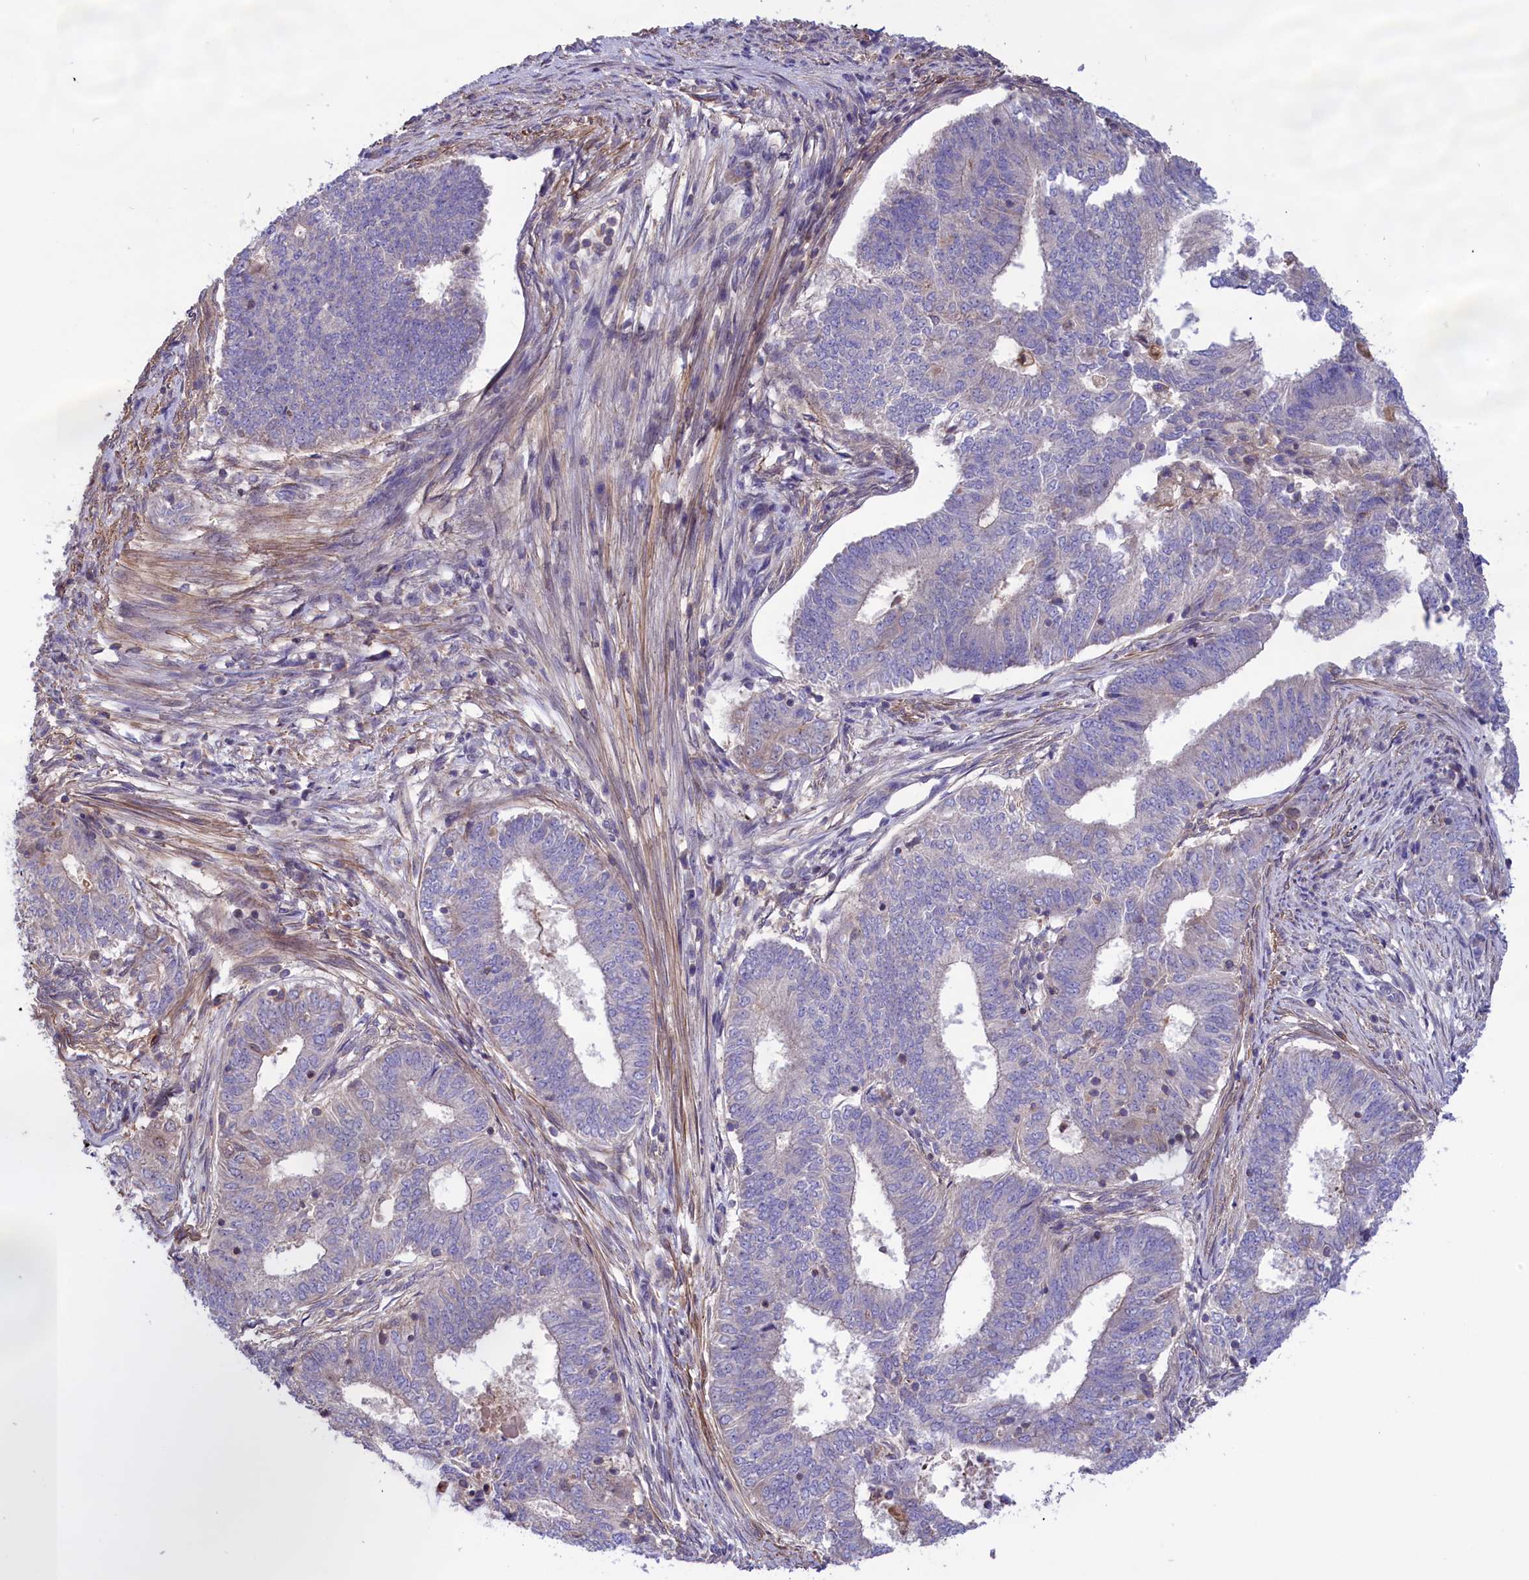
{"staining": {"intensity": "negative", "quantity": "none", "location": "none"}, "tissue": "endometrial cancer", "cell_type": "Tumor cells", "image_type": "cancer", "snomed": [{"axis": "morphology", "description": "Adenocarcinoma, NOS"}, {"axis": "topography", "description": "Endometrium"}], "caption": "A high-resolution photomicrograph shows IHC staining of endometrial cancer, which demonstrates no significant staining in tumor cells.", "gene": "AMDHD2", "patient": {"sex": "female", "age": 62}}